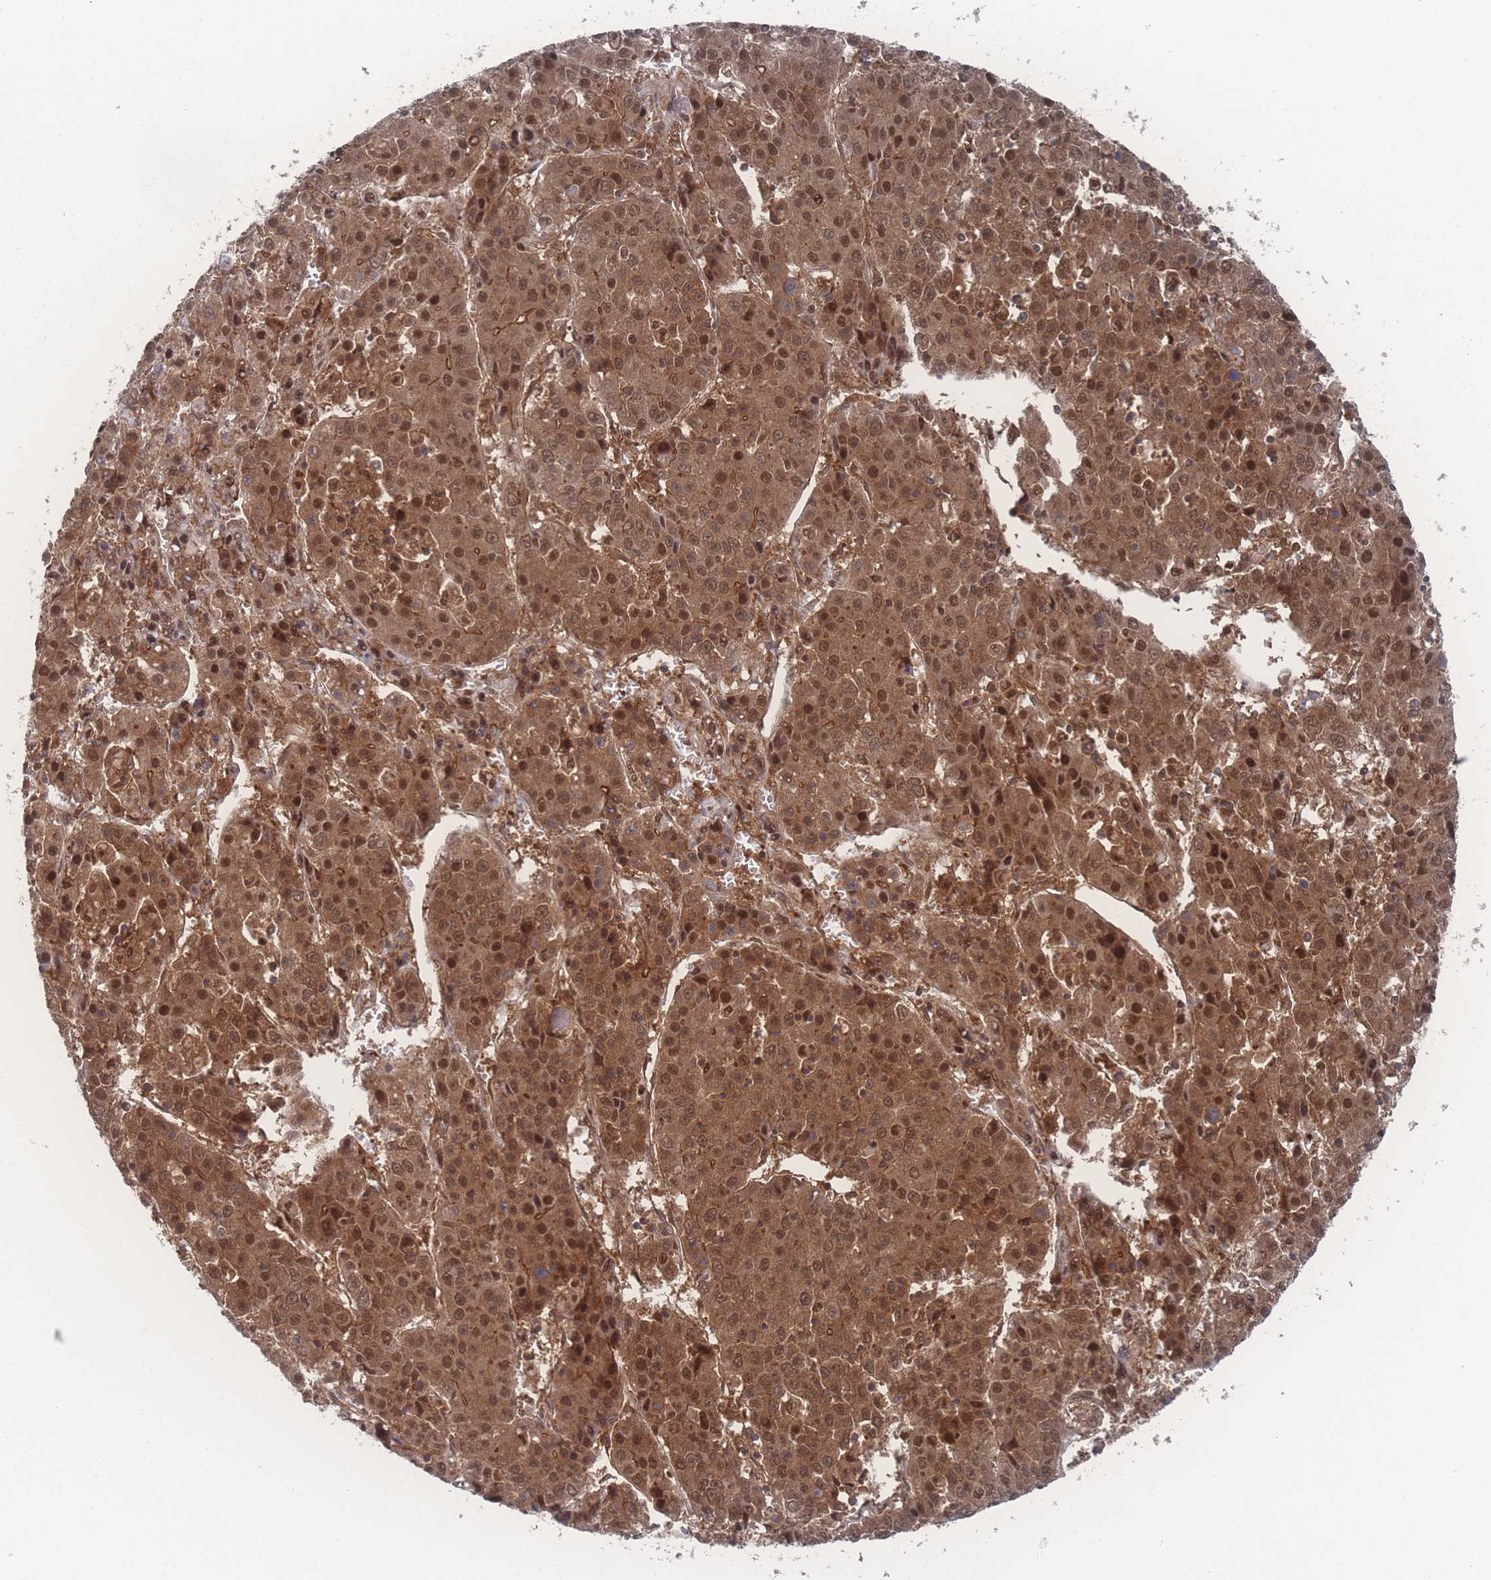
{"staining": {"intensity": "moderate", "quantity": ">75%", "location": "cytoplasmic/membranous,nuclear"}, "tissue": "liver cancer", "cell_type": "Tumor cells", "image_type": "cancer", "snomed": [{"axis": "morphology", "description": "Carcinoma, Hepatocellular, NOS"}, {"axis": "topography", "description": "Liver"}], "caption": "Liver cancer tissue displays moderate cytoplasmic/membranous and nuclear staining in about >75% of tumor cells, visualized by immunohistochemistry. The protein of interest is stained brown, and the nuclei are stained in blue (DAB IHC with brightfield microscopy, high magnification).", "gene": "PSMA1", "patient": {"sex": "female", "age": 53}}